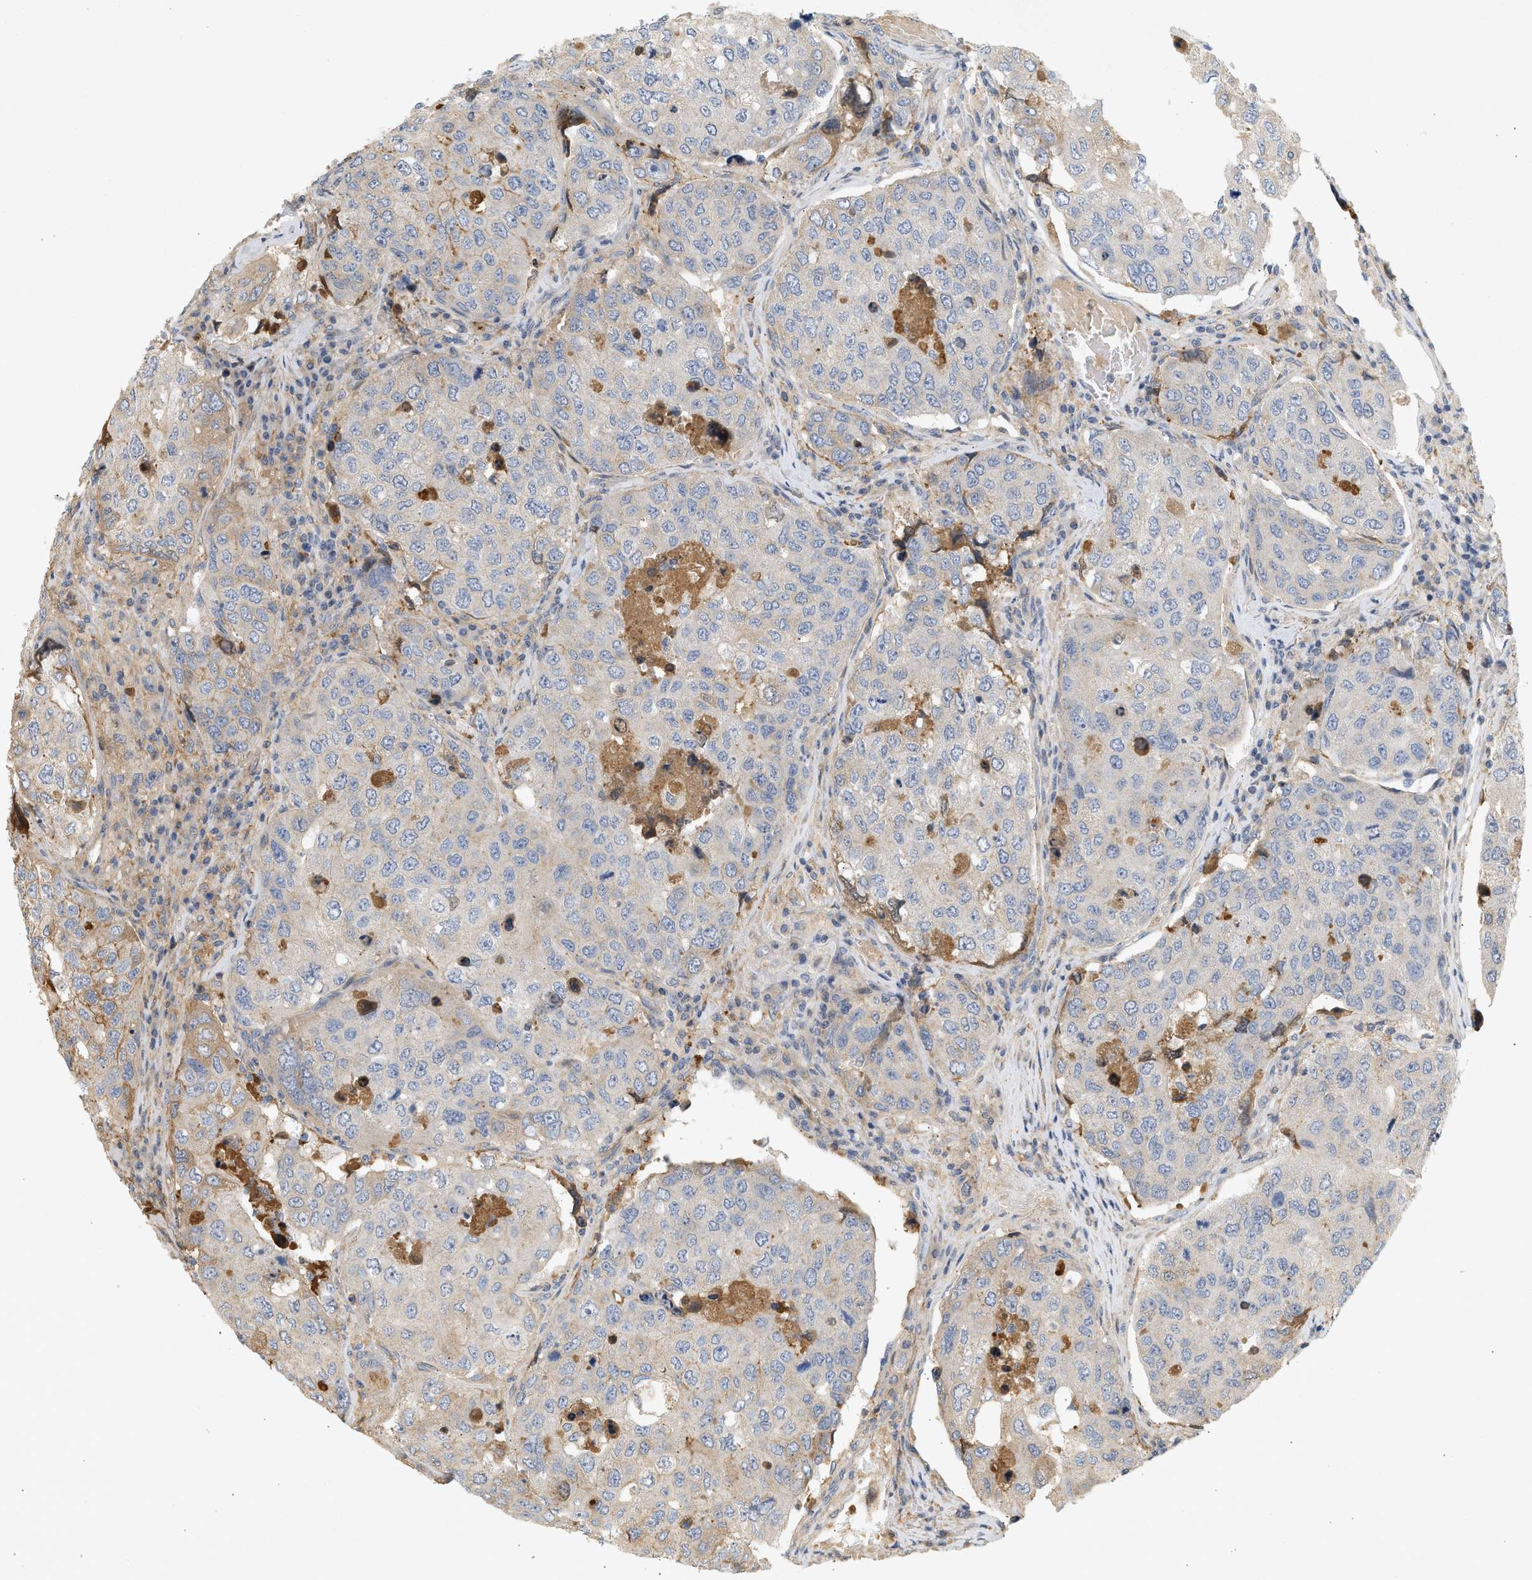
{"staining": {"intensity": "weak", "quantity": "<25%", "location": "cytoplasmic/membranous"}, "tissue": "urothelial cancer", "cell_type": "Tumor cells", "image_type": "cancer", "snomed": [{"axis": "morphology", "description": "Urothelial carcinoma, High grade"}, {"axis": "topography", "description": "Lymph node"}, {"axis": "topography", "description": "Urinary bladder"}], "caption": "Immunohistochemistry micrograph of neoplastic tissue: human urothelial cancer stained with DAB (3,3'-diaminobenzidine) demonstrates no significant protein staining in tumor cells.", "gene": "F8", "patient": {"sex": "male", "age": 51}}